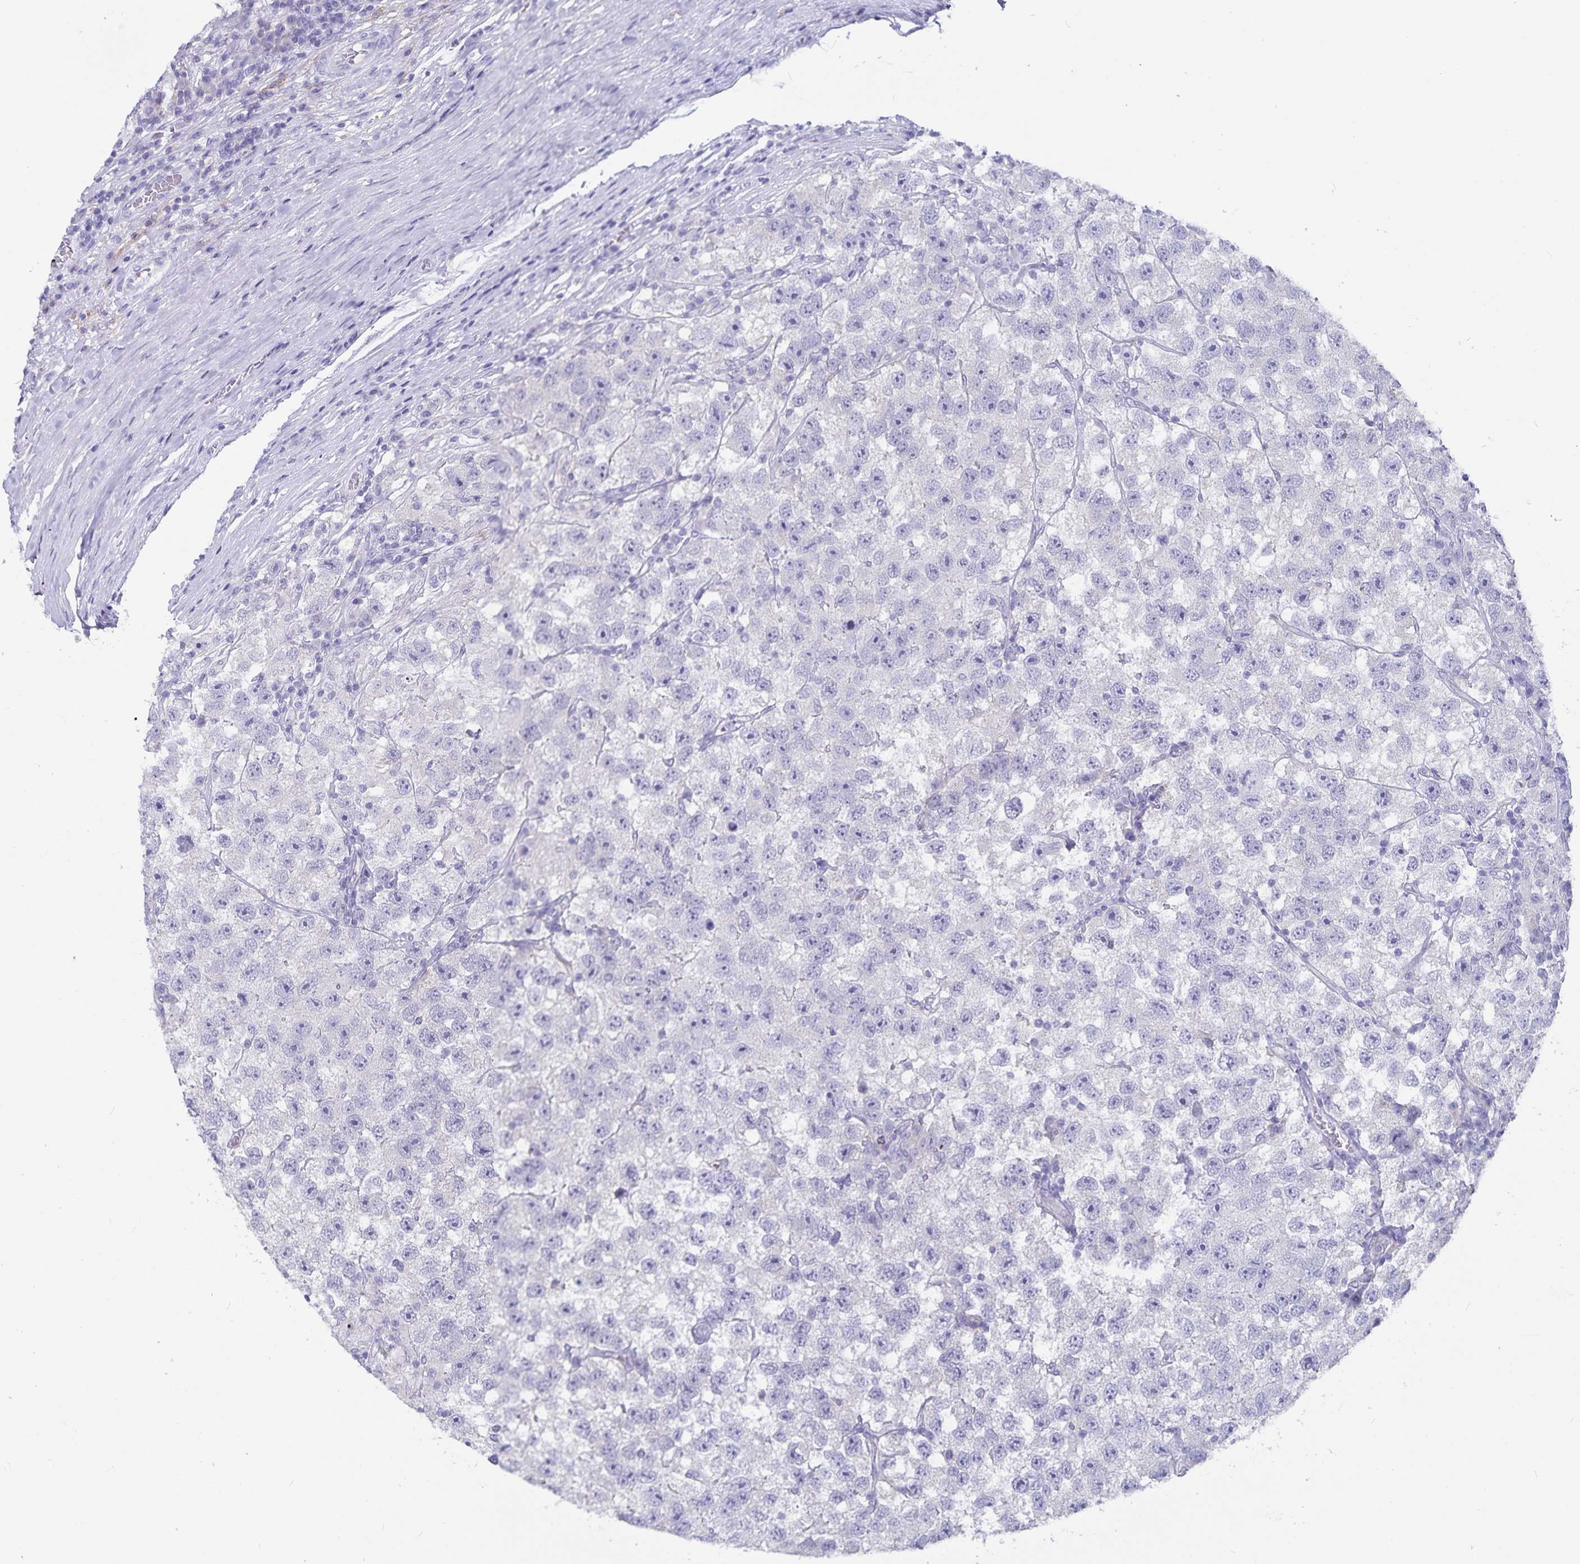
{"staining": {"intensity": "negative", "quantity": "none", "location": "none"}, "tissue": "testis cancer", "cell_type": "Tumor cells", "image_type": "cancer", "snomed": [{"axis": "morphology", "description": "Seminoma, NOS"}, {"axis": "topography", "description": "Testis"}], "caption": "Micrograph shows no protein expression in tumor cells of testis cancer tissue.", "gene": "PLAC1", "patient": {"sex": "male", "age": 26}}